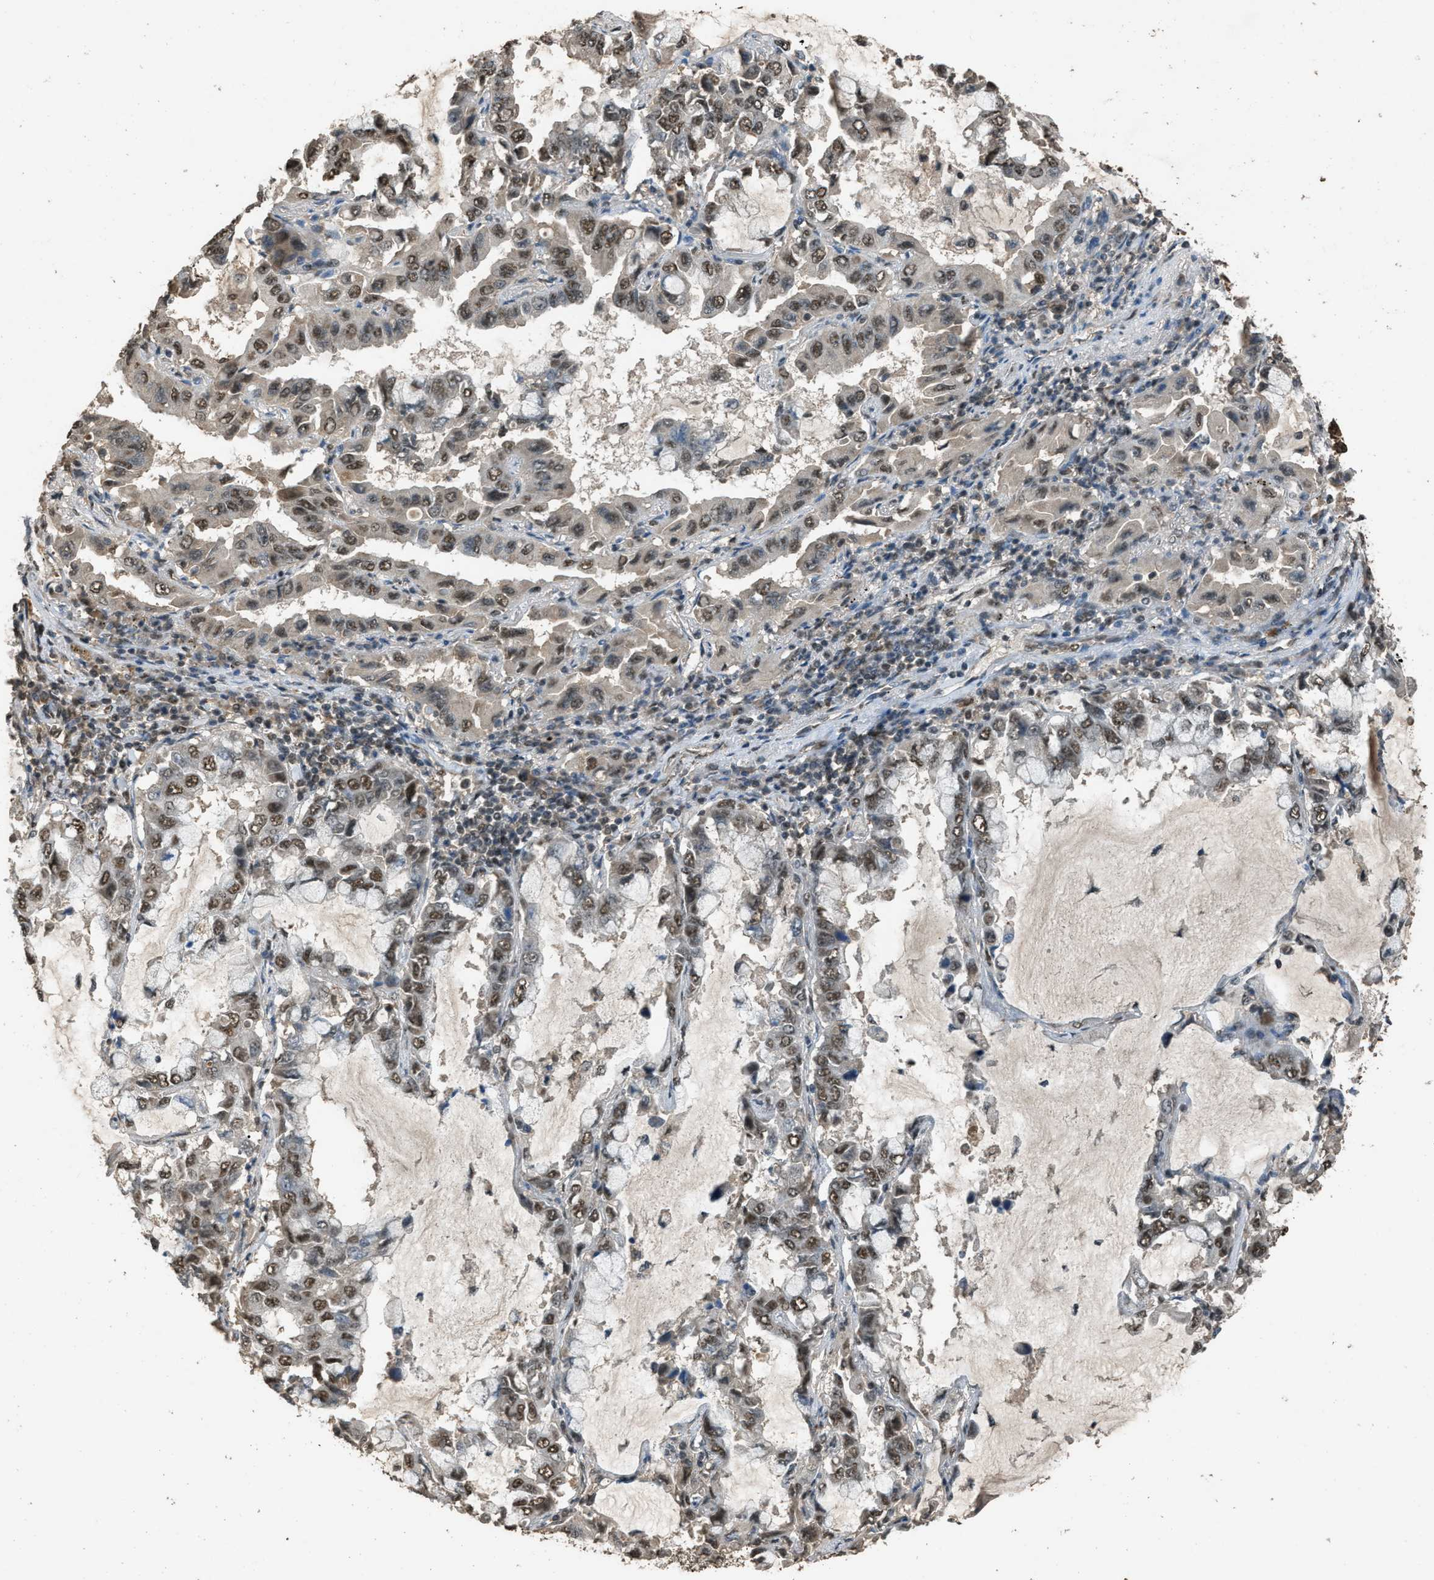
{"staining": {"intensity": "moderate", "quantity": ">75%", "location": "nuclear"}, "tissue": "lung cancer", "cell_type": "Tumor cells", "image_type": "cancer", "snomed": [{"axis": "morphology", "description": "Adenocarcinoma, NOS"}, {"axis": "topography", "description": "Lung"}], "caption": "This is a micrograph of immunohistochemistry (IHC) staining of lung cancer (adenocarcinoma), which shows moderate positivity in the nuclear of tumor cells.", "gene": "SERTAD2", "patient": {"sex": "male", "age": 64}}